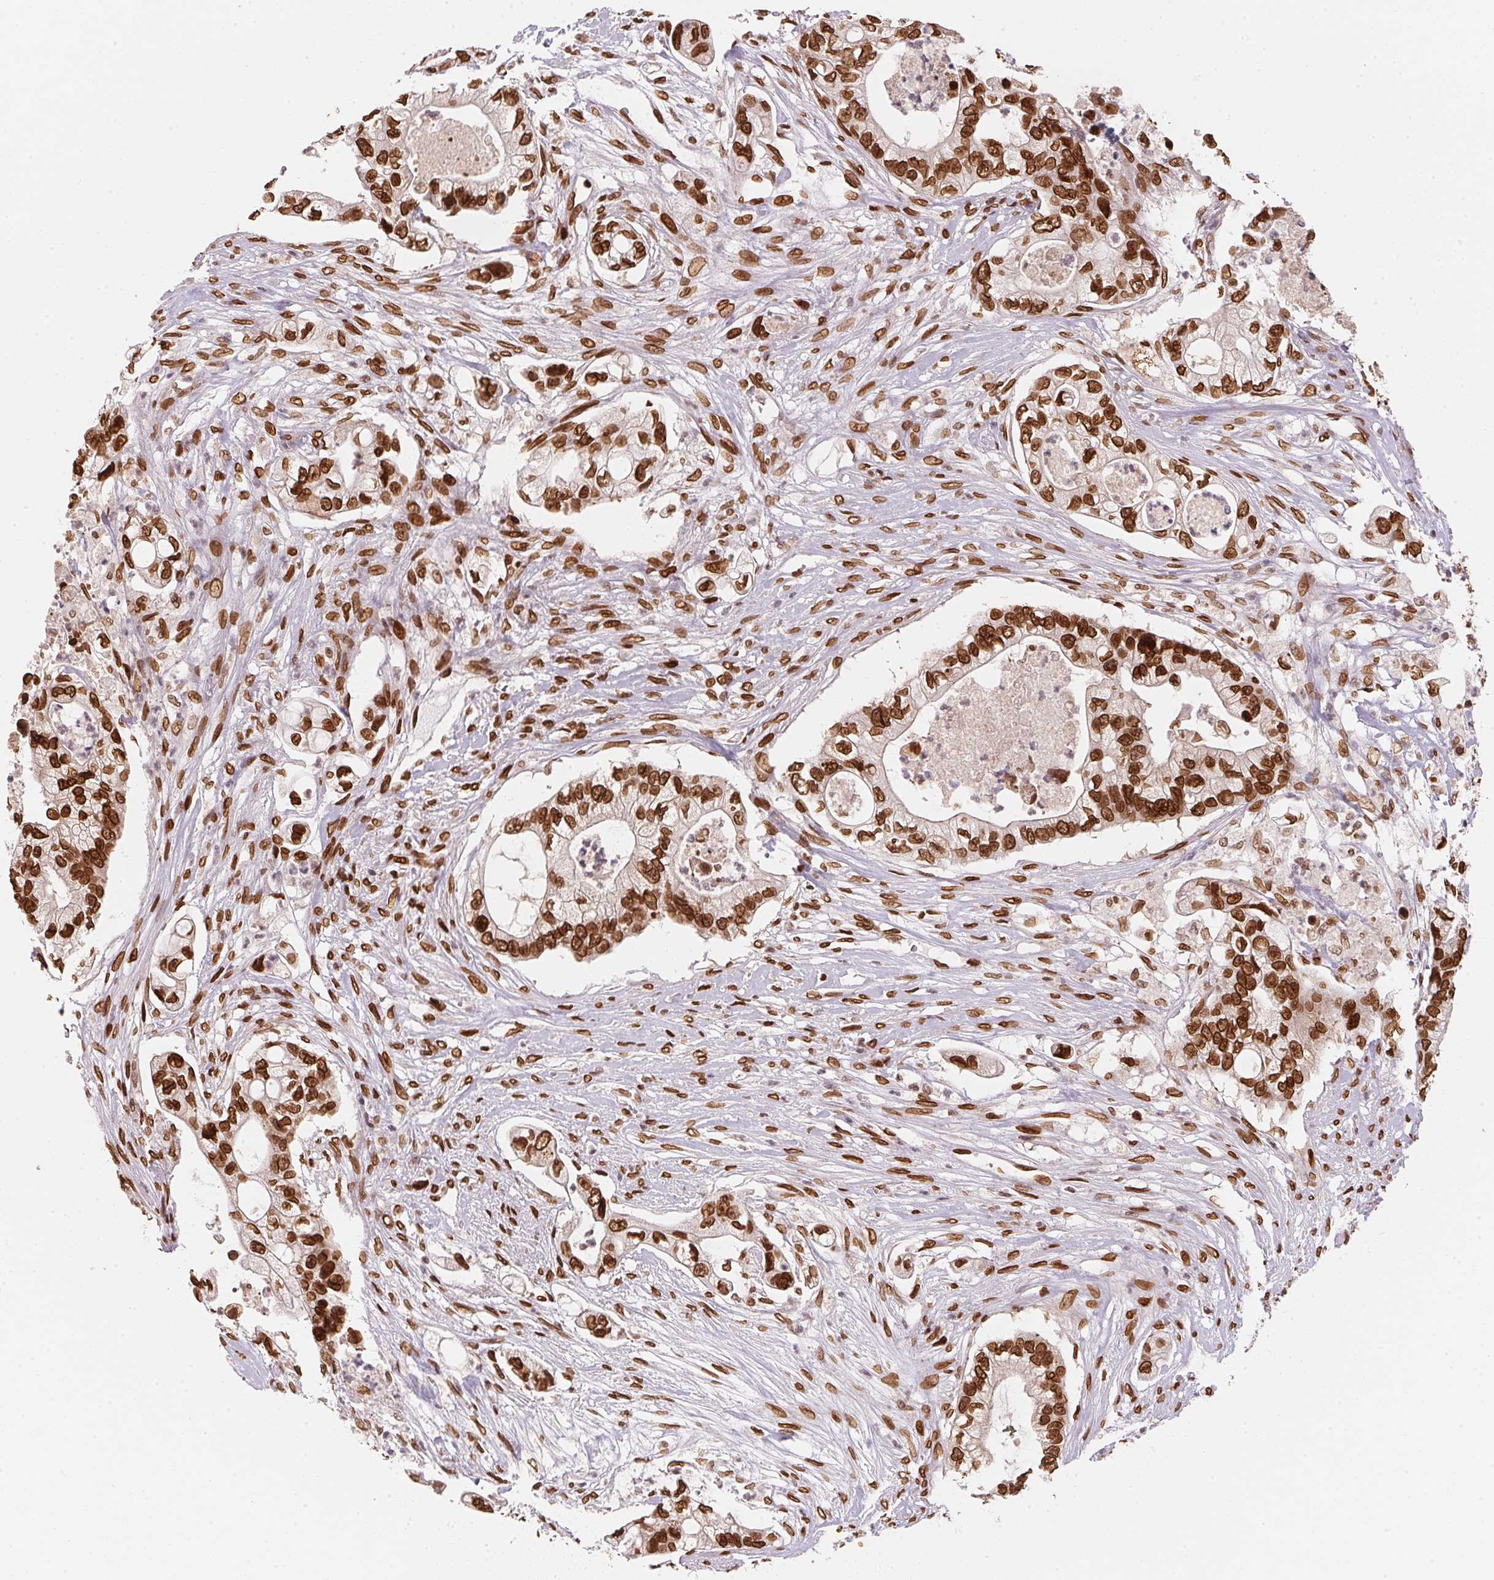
{"staining": {"intensity": "strong", "quantity": ">75%", "location": "cytoplasmic/membranous,nuclear"}, "tissue": "pancreatic cancer", "cell_type": "Tumor cells", "image_type": "cancer", "snomed": [{"axis": "morphology", "description": "Adenocarcinoma, NOS"}, {"axis": "topography", "description": "Pancreas"}], "caption": "Human adenocarcinoma (pancreatic) stained for a protein (brown) exhibits strong cytoplasmic/membranous and nuclear positive staining in approximately >75% of tumor cells.", "gene": "SAP30BP", "patient": {"sex": "female", "age": 69}}